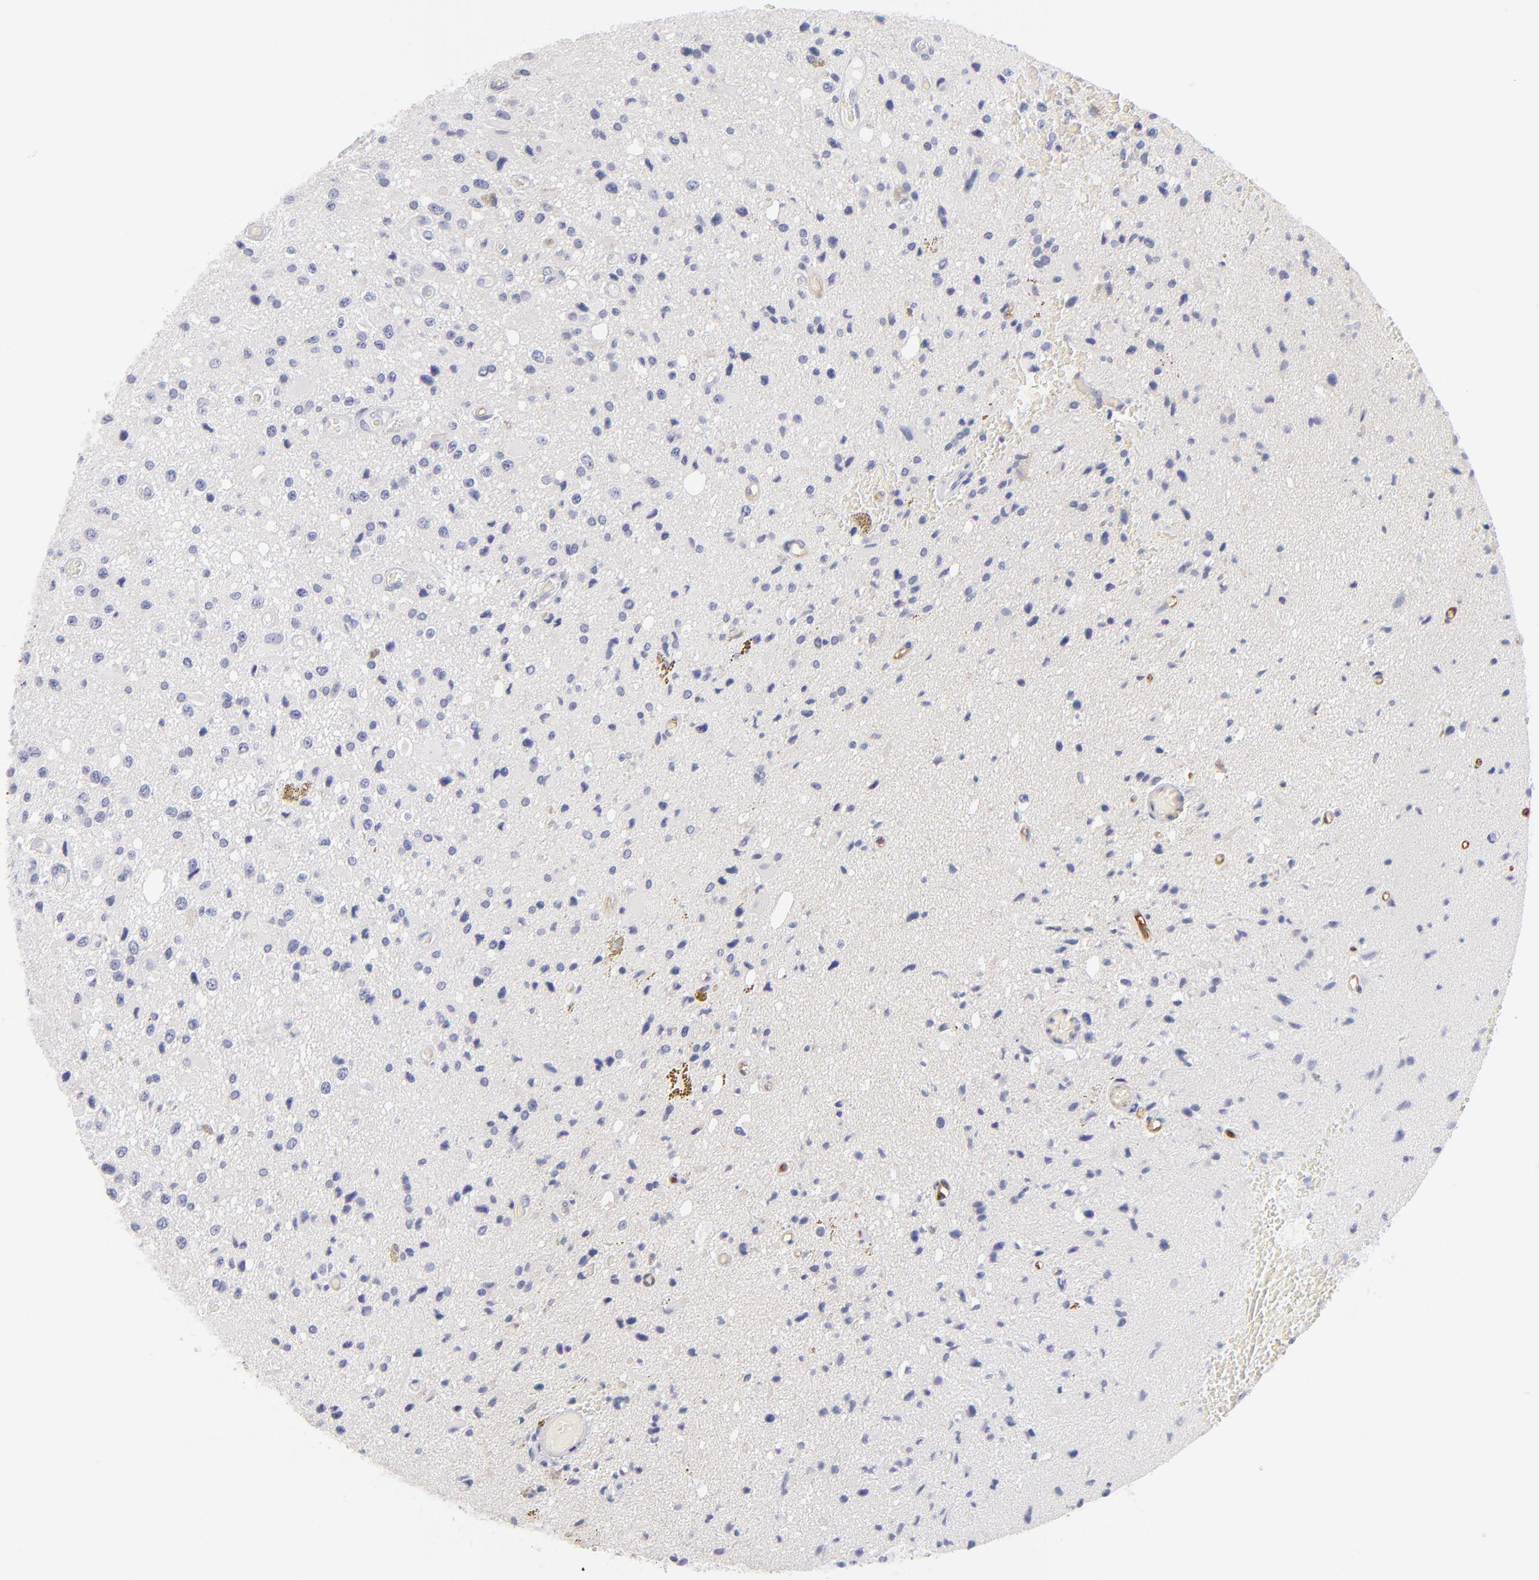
{"staining": {"intensity": "negative", "quantity": "none", "location": "none"}, "tissue": "glioma", "cell_type": "Tumor cells", "image_type": "cancer", "snomed": [{"axis": "morphology", "description": "Glioma, malignant, Low grade"}, {"axis": "topography", "description": "Brain"}], "caption": "High magnification brightfield microscopy of malignant glioma (low-grade) stained with DAB (3,3'-diaminobenzidine) (brown) and counterstained with hematoxylin (blue): tumor cells show no significant expression.", "gene": "PLVAP", "patient": {"sex": "male", "age": 58}}